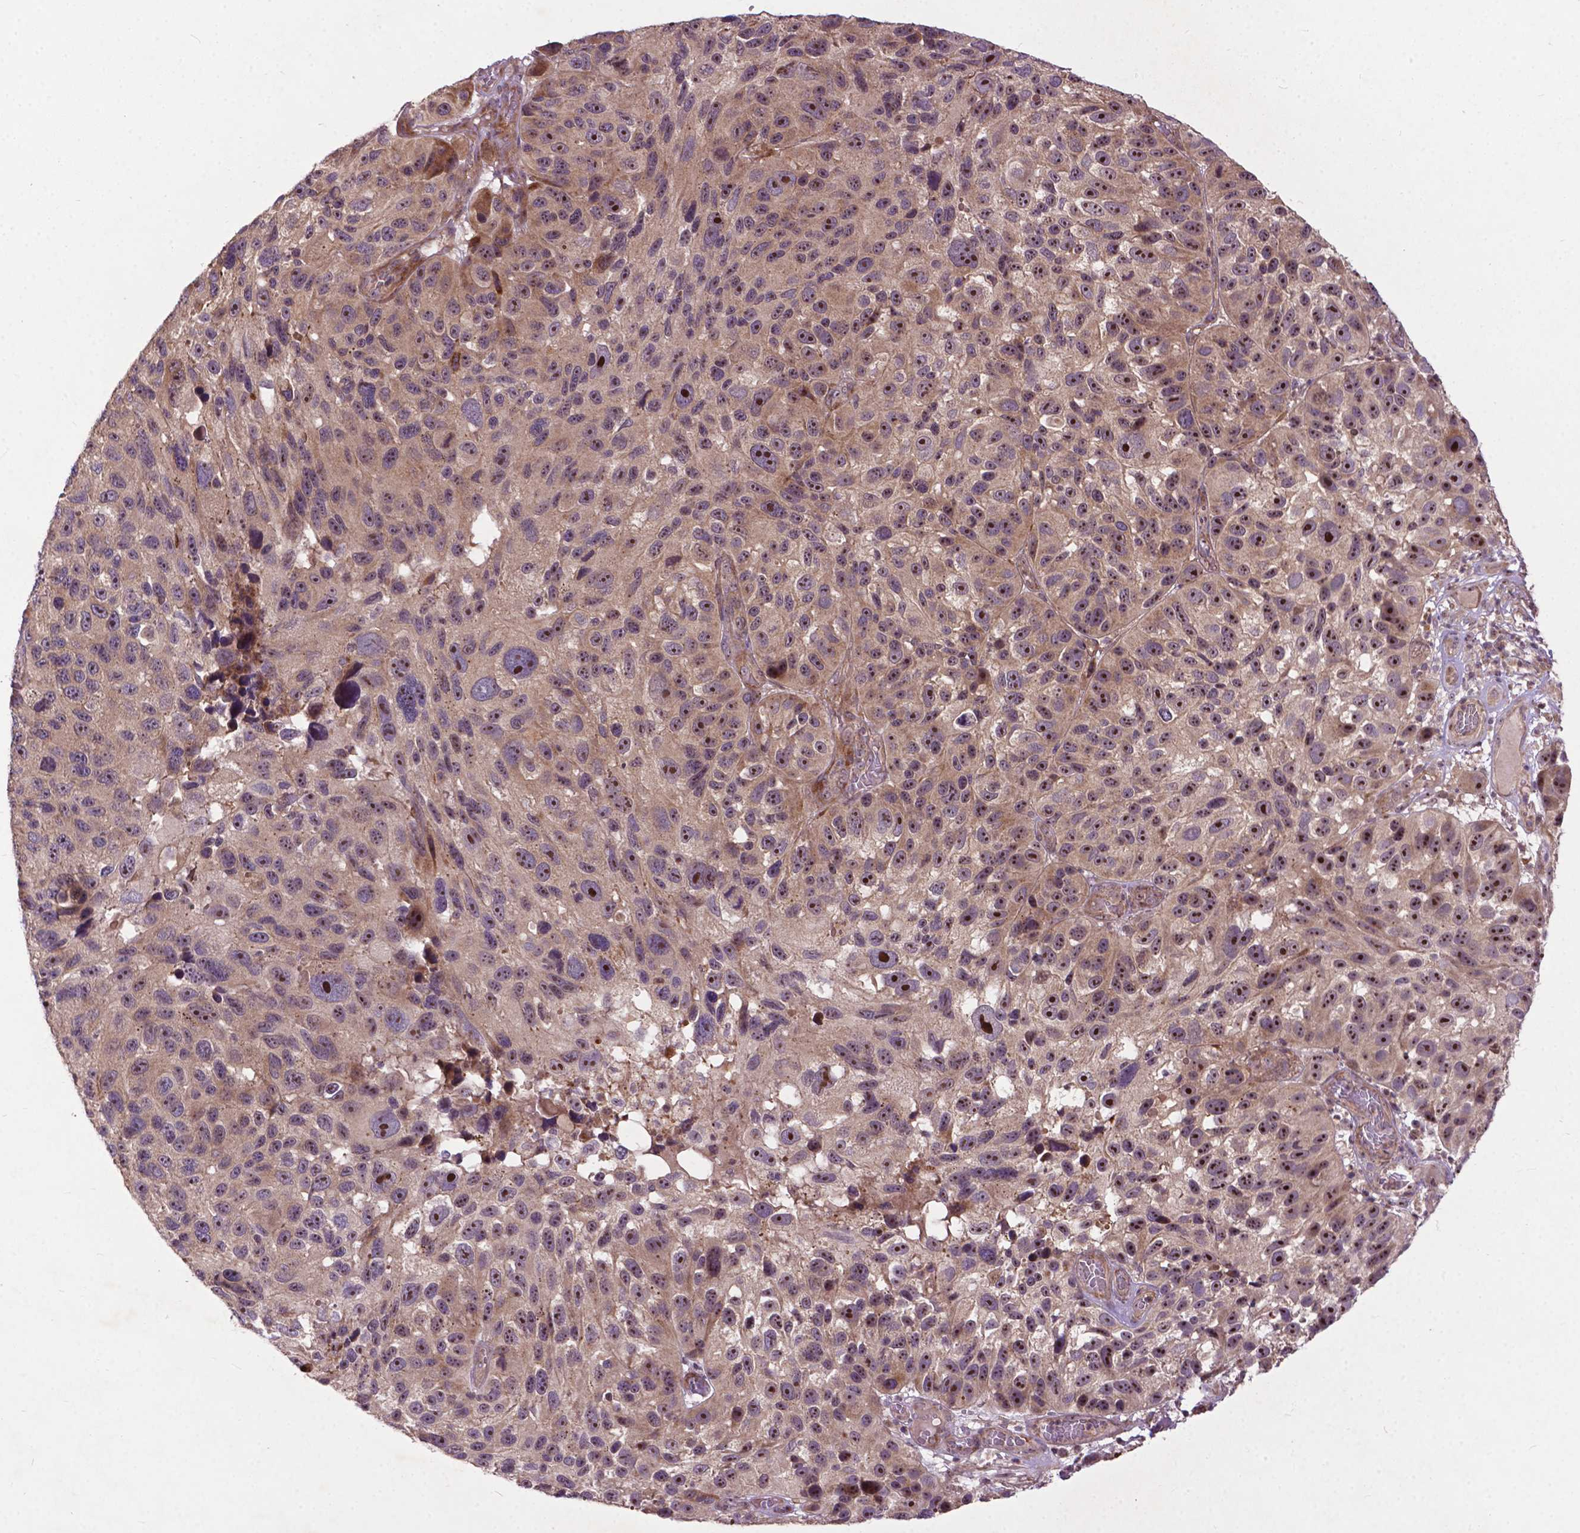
{"staining": {"intensity": "strong", "quantity": "25%-75%", "location": "nuclear"}, "tissue": "melanoma", "cell_type": "Tumor cells", "image_type": "cancer", "snomed": [{"axis": "morphology", "description": "Malignant melanoma, NOS"}, {"axis": "topography", "description": "Skin"}], "caption": "Immunohistochemistry micrograph of human malignant melanoma stained for a protein (brown), which shows high levels of strong nuclear positivity in approximately 25%-75% of tumor cells.", "gene": "PARP3", "patient": {"sex": "male", "age": 53}}